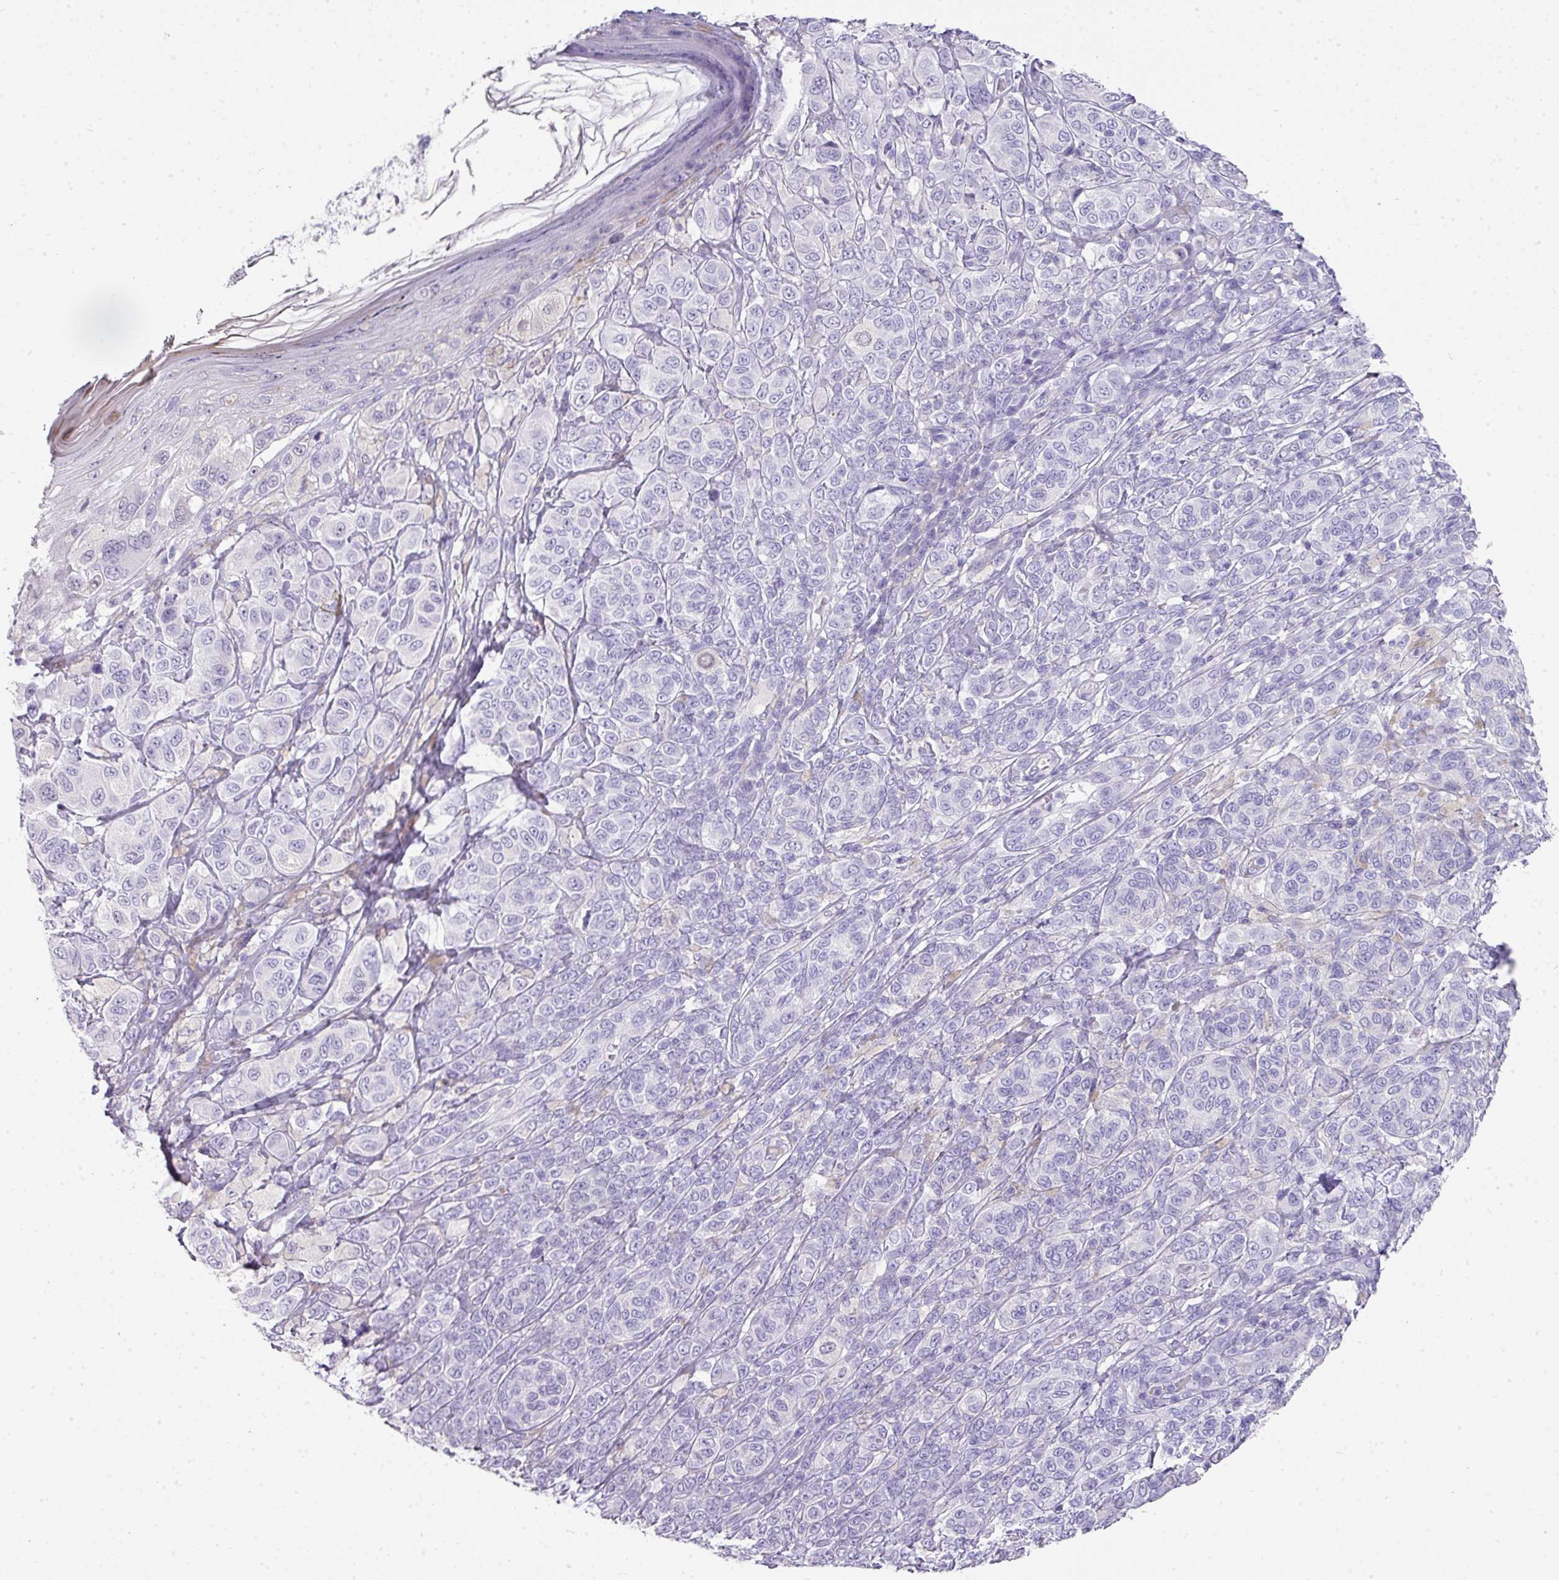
{"staining": {"intensity": "negative", "quantity": "none", "location": "none"}, "tissue": "melanoma", "cell_type": "Tumor cells", "image_type": "cancer", "snomed": [{"axis": "morphology", "description": "Malignant melanoma, NOS"}, {"axis": "topography", "description": "Skin"}], "caption": "Photomicrograph shows no protein expression in tumor cells of melanoma tissue.", "gene": "GLI4", "patient": {"sex": "male", "age": 42}}